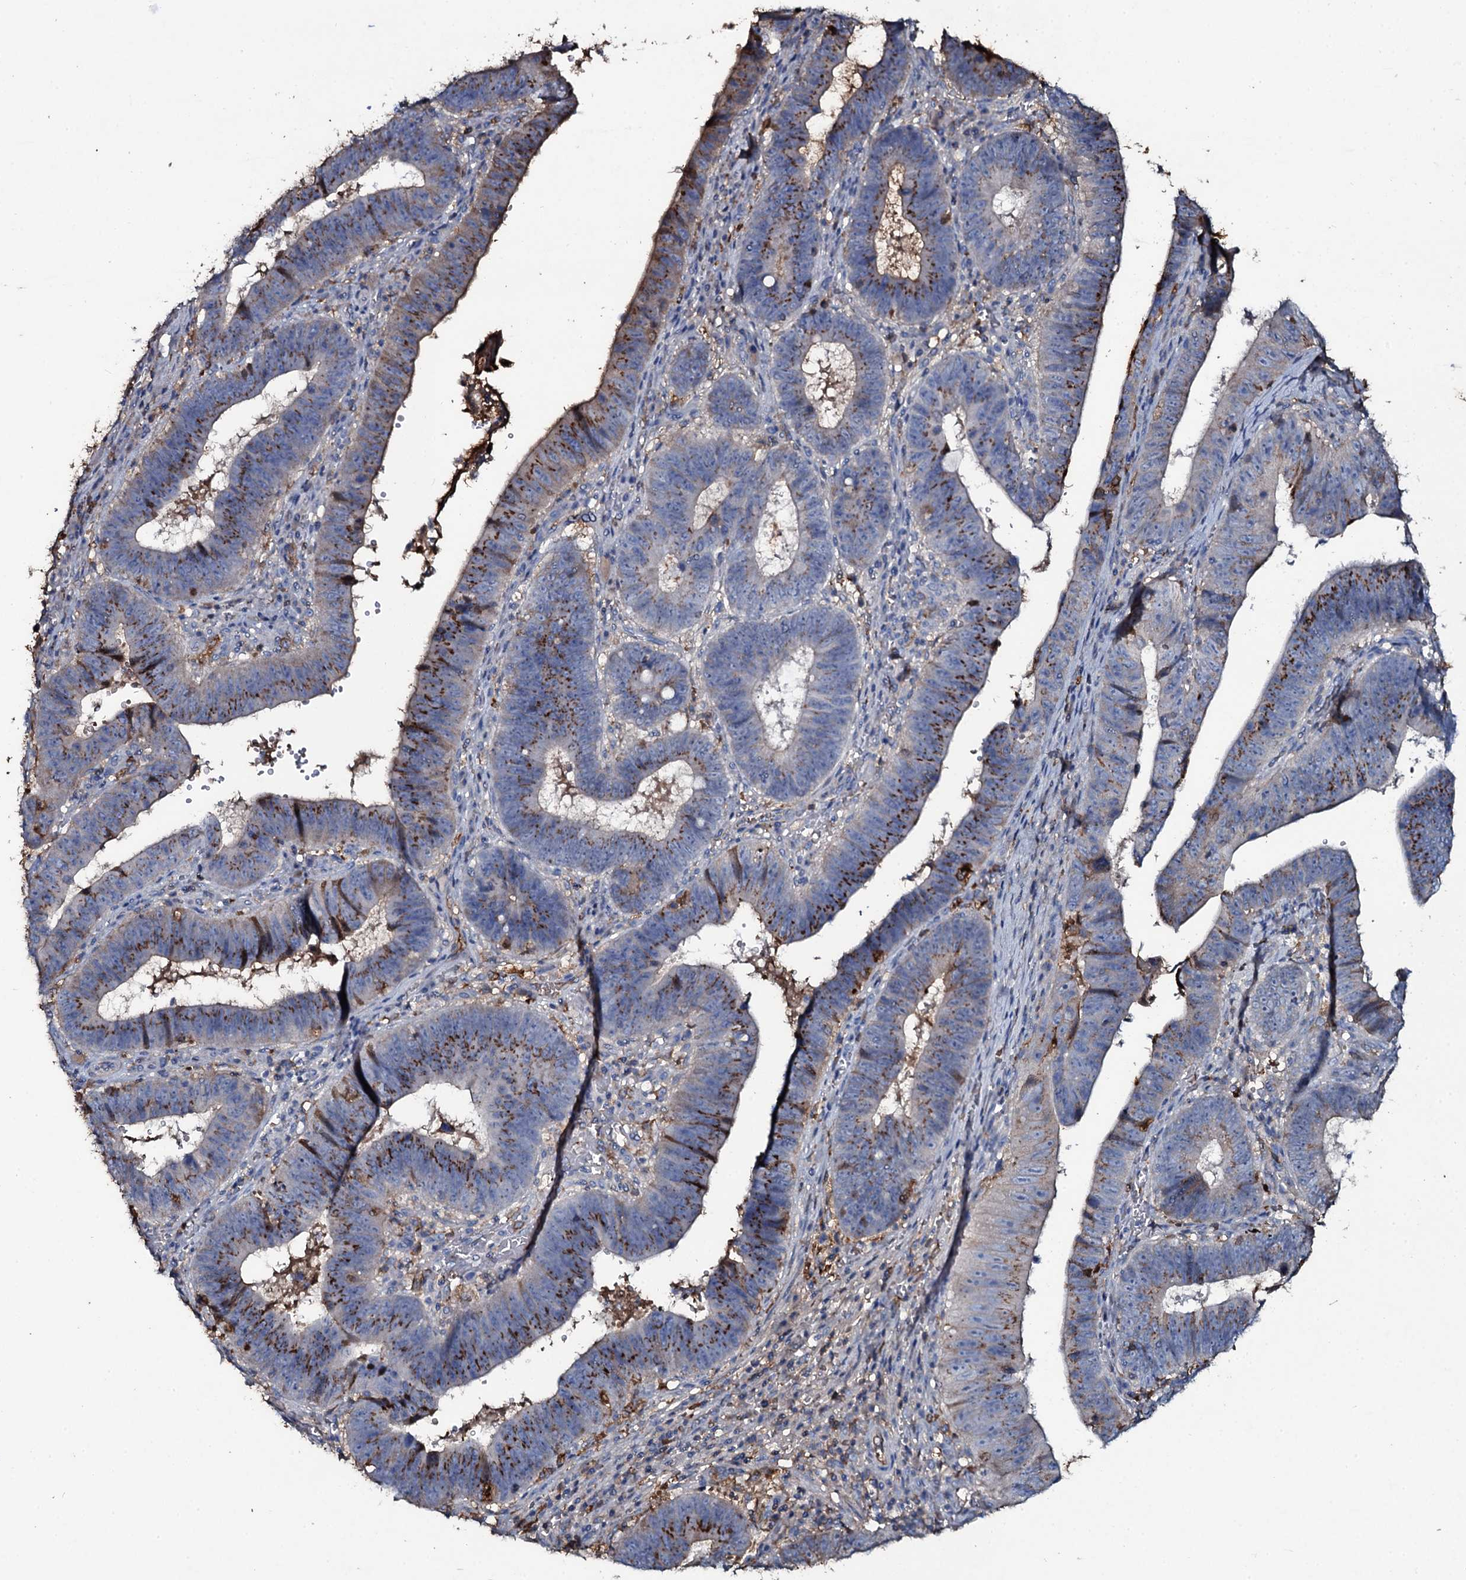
{"staining": {"intensity": "strong", "quantity": "25%-75%", "location": "cytoplasmic/membranous"}, "tissue": "stomach cancer", "cell_type": "Tumor cells", "image_type": "cancer", "snomed": [{"axis": "morphology", "description": "Adenocarcinoma, NOS"}, {"axis": "topography", "description": "Stomach"}], "caption": "Strong cytoplasmic/membranous positivity is seen in approximately 25%-75% of tumor cells in stomach cancer.", "gene": "EDN1", "patient": {"sex": "male", "age": 59}}